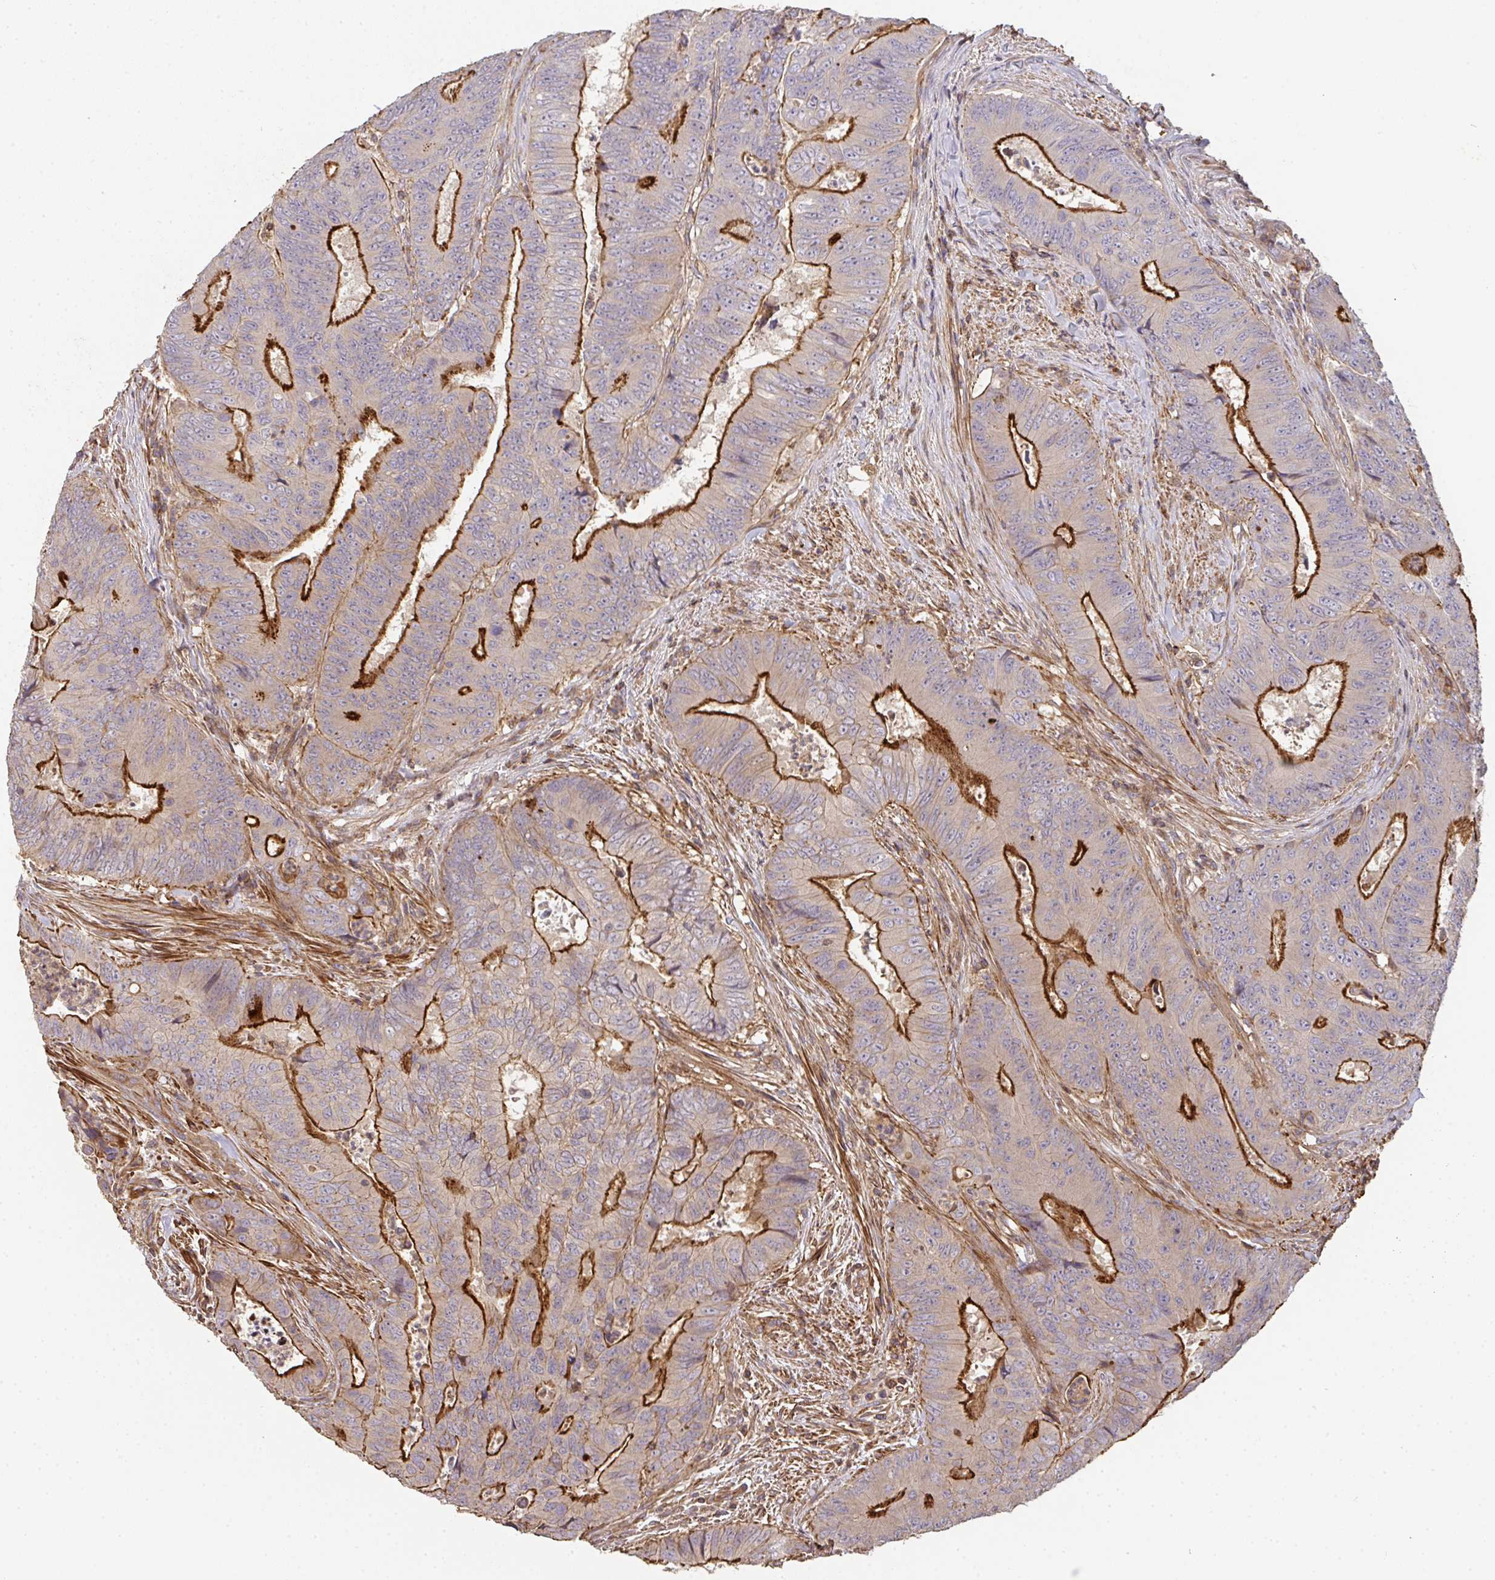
{"staining": {"intensity": "strong", "quantity": "25%-75%", "location": "cytoplasmic/membranous"}, "tissue": "colorectal cancer", "cell_type": "Tumor cells", "image_type": "cancer", "snomed": [{"axis": "morphology", "description": "Adenocarcinoma, NOS"}, {"axis": "topography", "description": "Colon"}], "caption": "High-magnification brightfield microscopy of colorectal cancer stained with DAB (brown) and counterstained with hematoxylin (blue). tumor cells exhibit strong cytoplasmic/membranous staining is appreciated in approximately25%-75% of cells.", "gene": "TNMD", "patient": {"sex": "female", "age": 48}}